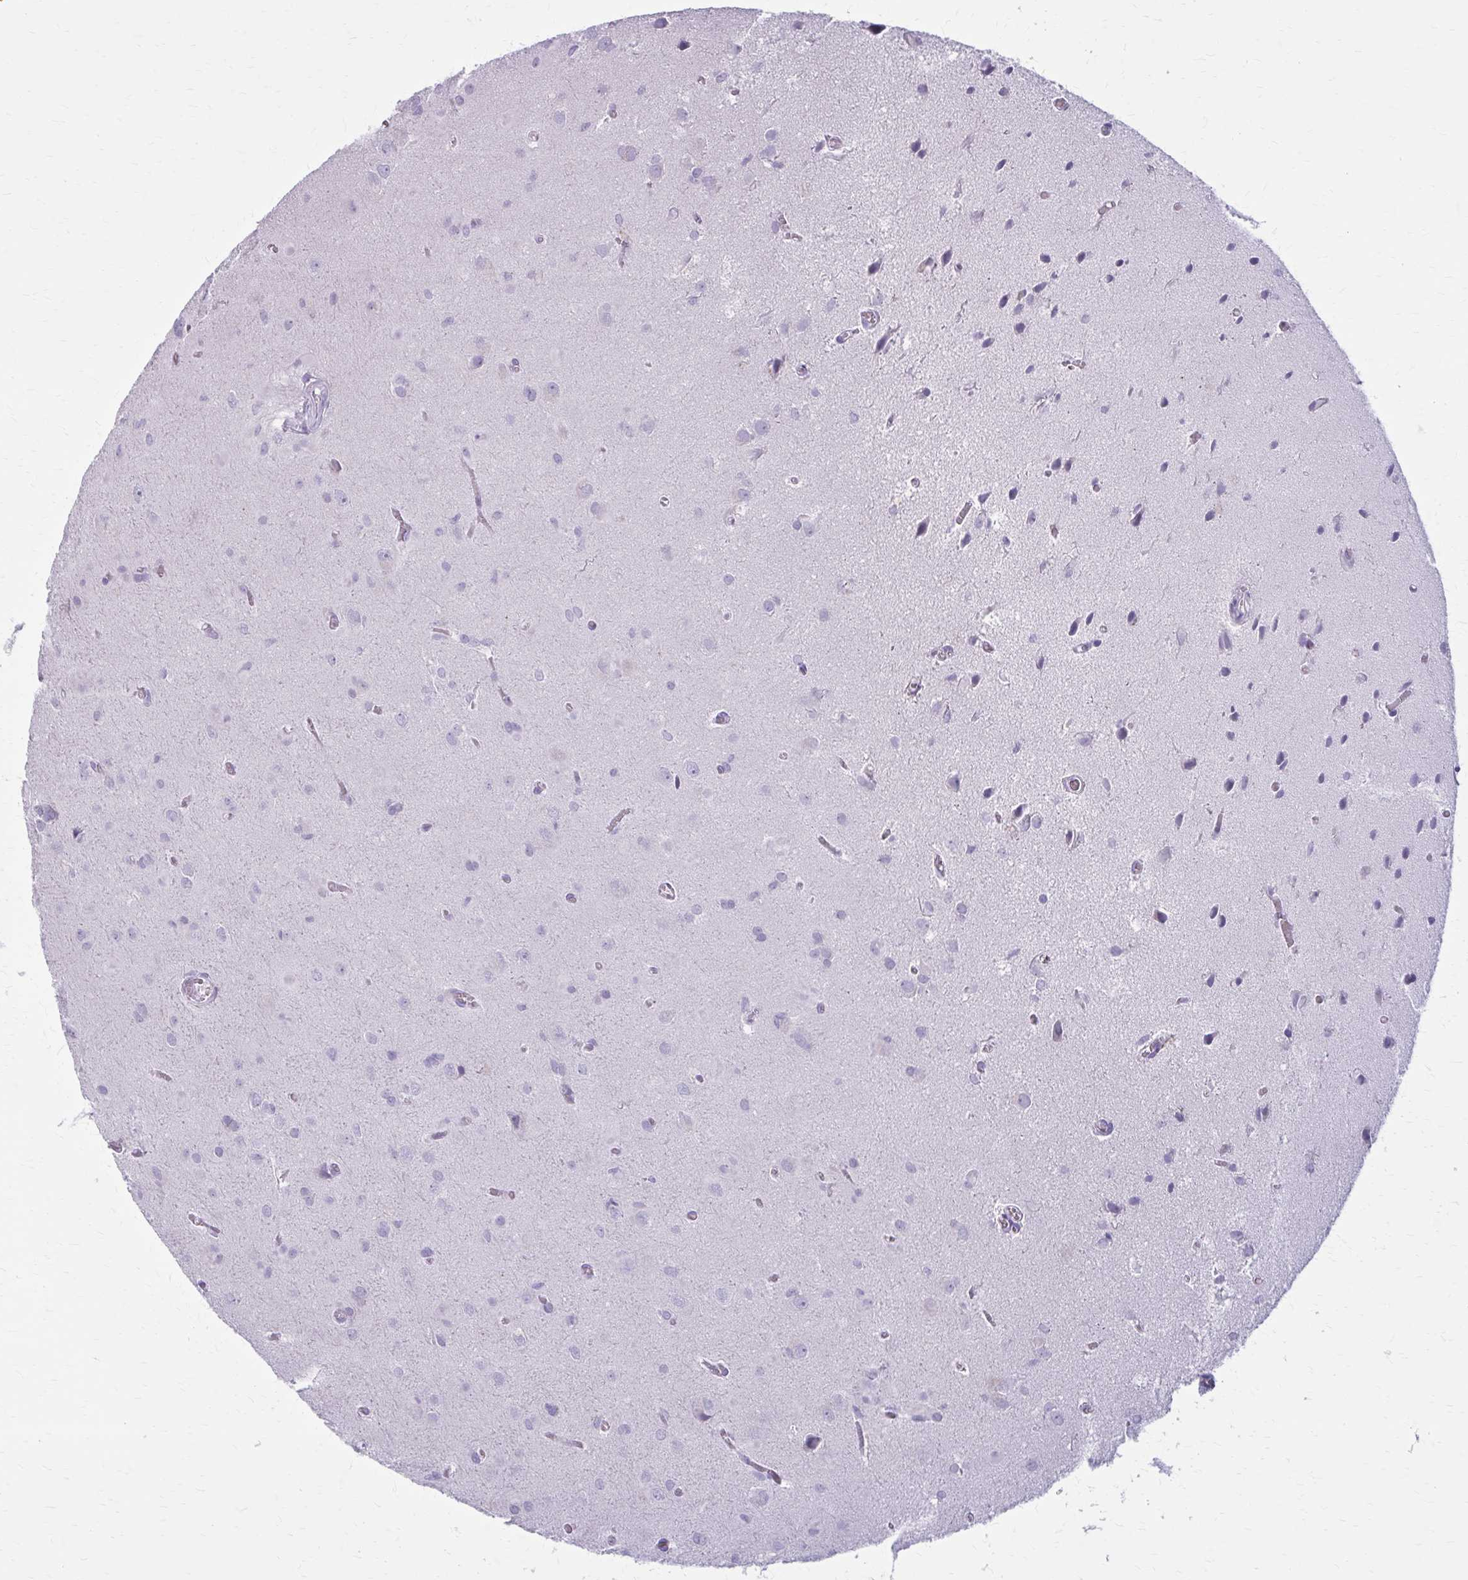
{"staining": {"intensity": "negative", "quantity": "none", "location": "none"}, "tissue": "glioma", "cell_type": "Tumor cells", "image_type": "cancer", "snomed": [{"axis": "morphology", "description": "Glioma, malignant, Low grade"}, {"axis": "topography", "description": "Brain"}], "caption": "Human glioma stained for a protein using immunohistochemistry (IHC) shows no staining in tumor cells.", "gene": "CASQ2", "patient": {"sex": "male", "age": 58}}